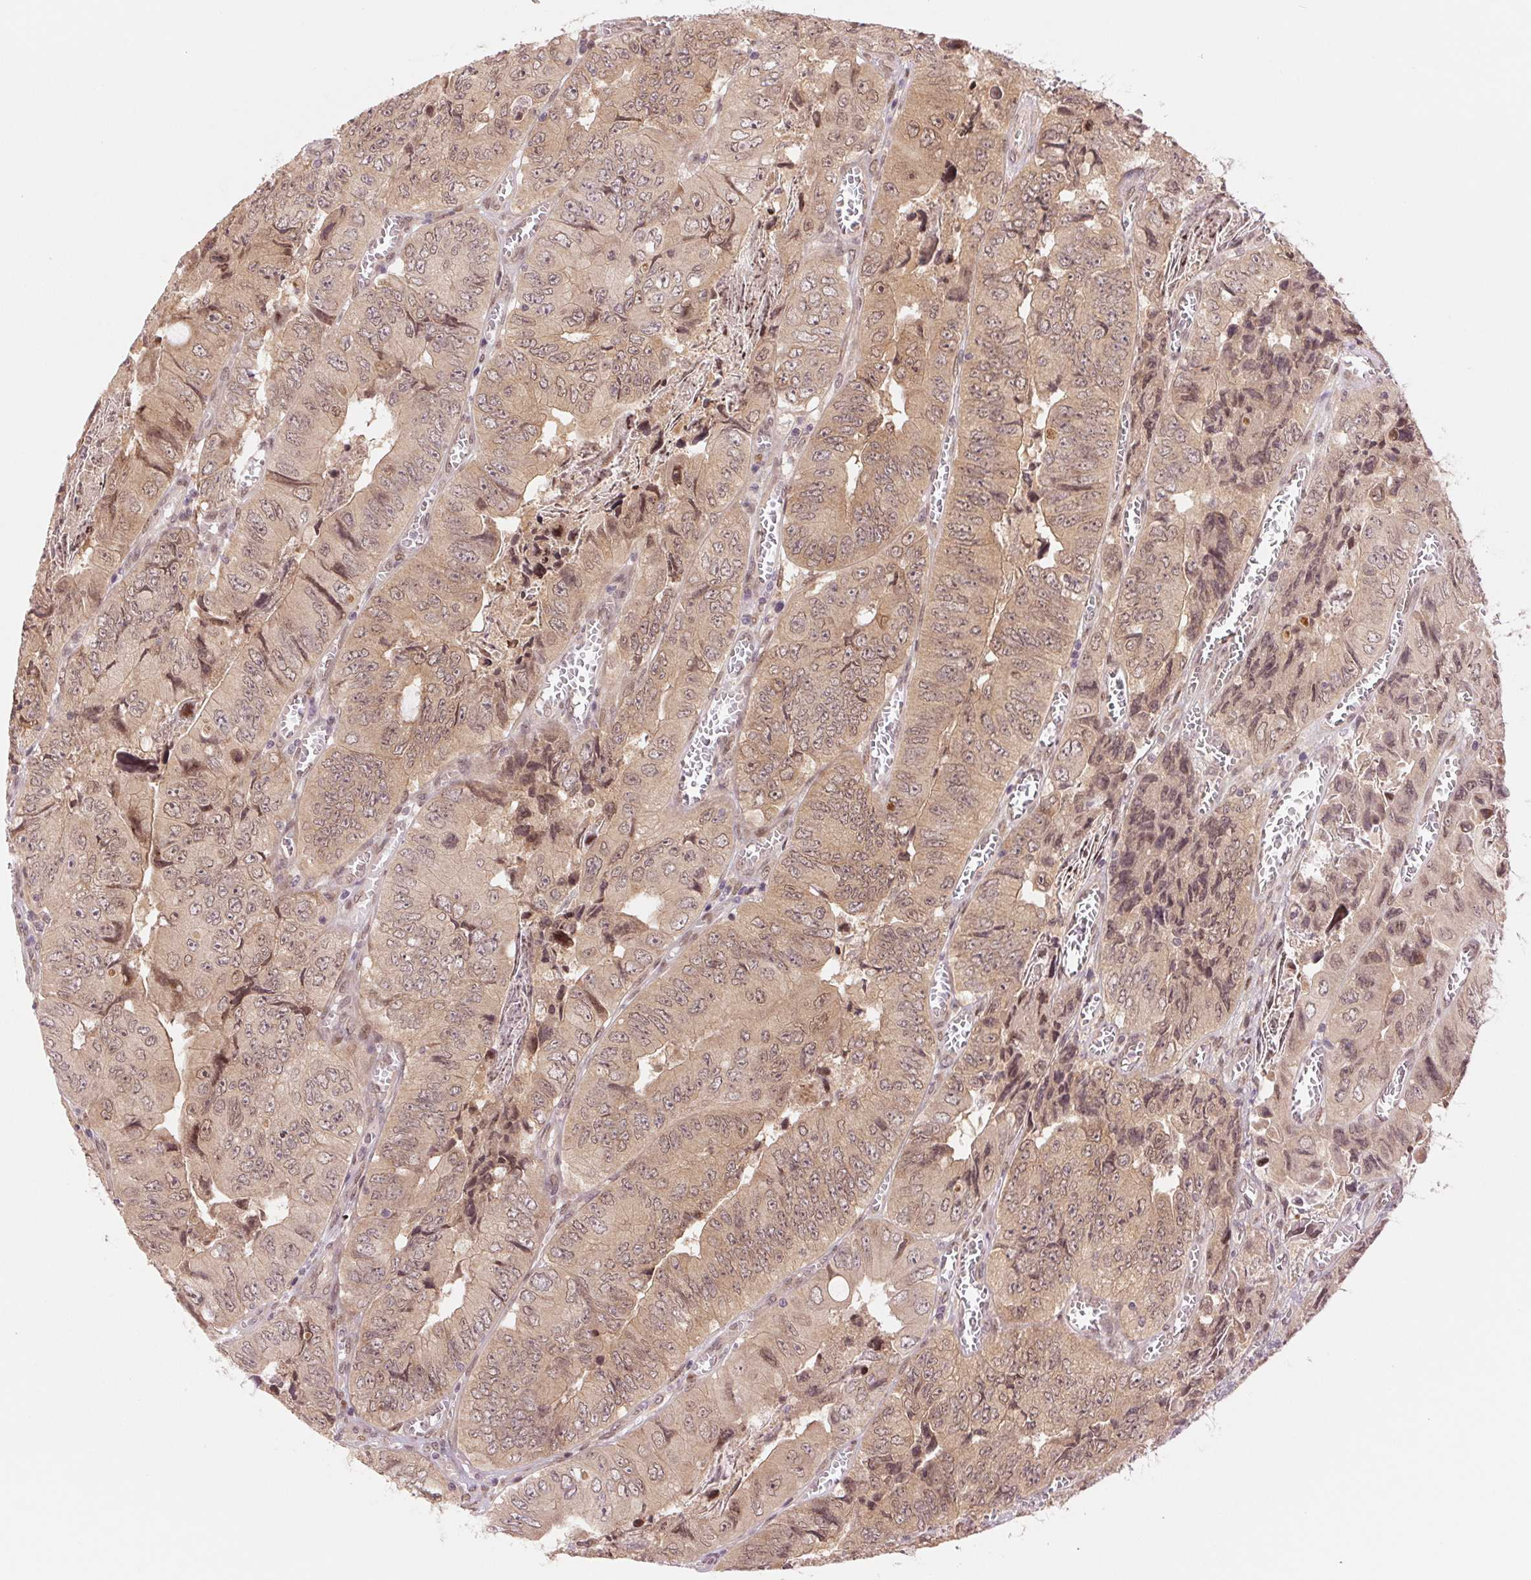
{"staining": {"intensity": "moderate", "quantity": ">75%", "location": "cytoplasmic/membranous"}, "tissue": "colorectal cancer", "cell_type": "Tumor cells", "image_type": "cancer", "snomed": [{"axis": "morphology", "description": "Adenocarcinoma, NOS"}, {"axis": "topography", "description": "Colon"}], "caption": "Immunohistochemistry of human colorectal cancer displays medium levels of moderate cytoplasmic/membranous positivity in about >75% of tumor cells.", "gene": "ERI3", "patient": {"sex": "female", "age": 84}}